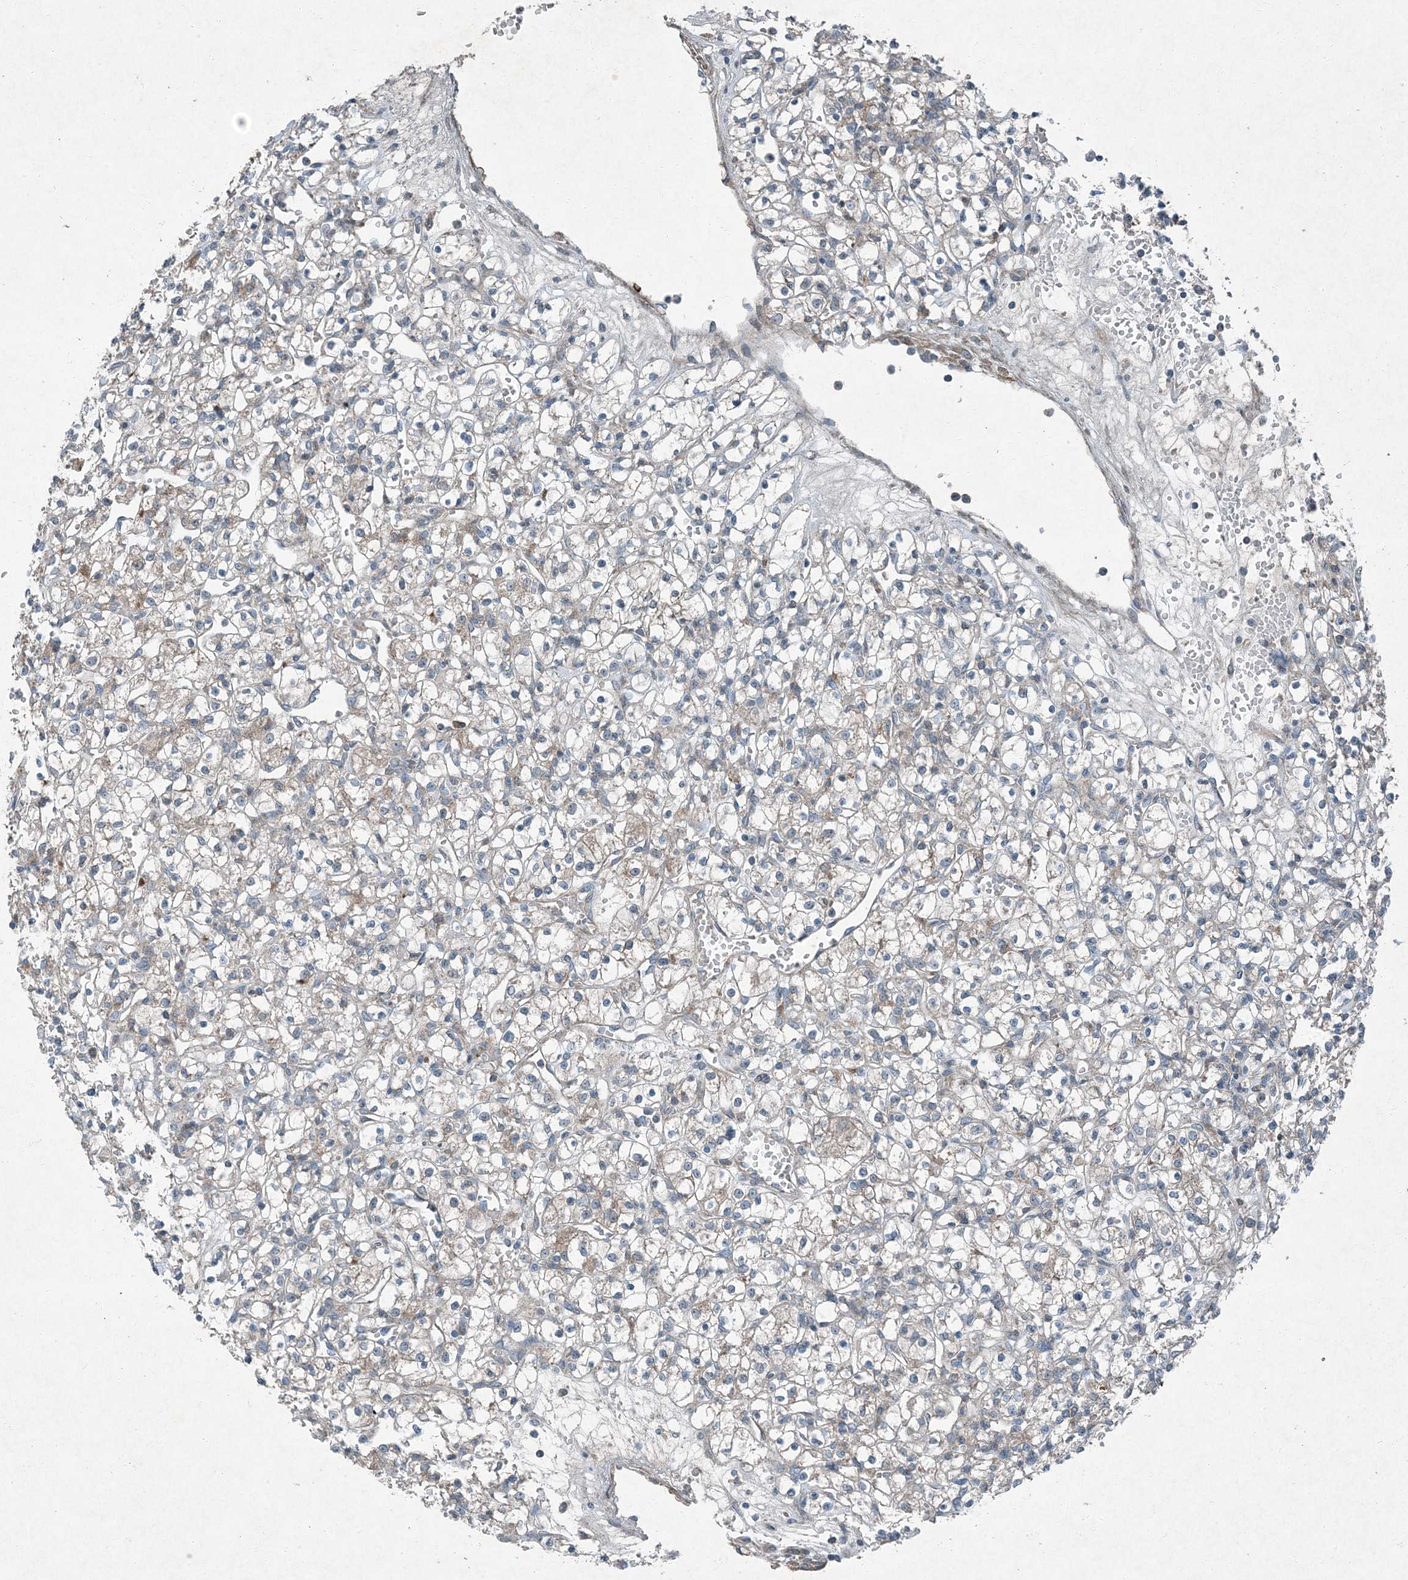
{"staining": {"intensity": "moderate", "quantity": "<25%", "location": "cytoplasmic/membranous"}, "tissue": "renal cancer", "cell_type": "Tumor cells", "image_type": "cancer", "snomed": [{"axis": "morphology", "description": "Adenocarcinoma, NOS"}, {"axis": "topography", "description": "Kidney"}], "caption": "IHC image of neoplastic tissue: renal adenocarcinoma stained using immunohistochemistry (IHC) shows low levels of moderate protein expression localized specifically in the cytoplasmic/membranous of tumor cells, appearing as a cytoplasmic/membranous brown color.", "gene": "APOM", "patient": {"sex": "female", "age": 59}}